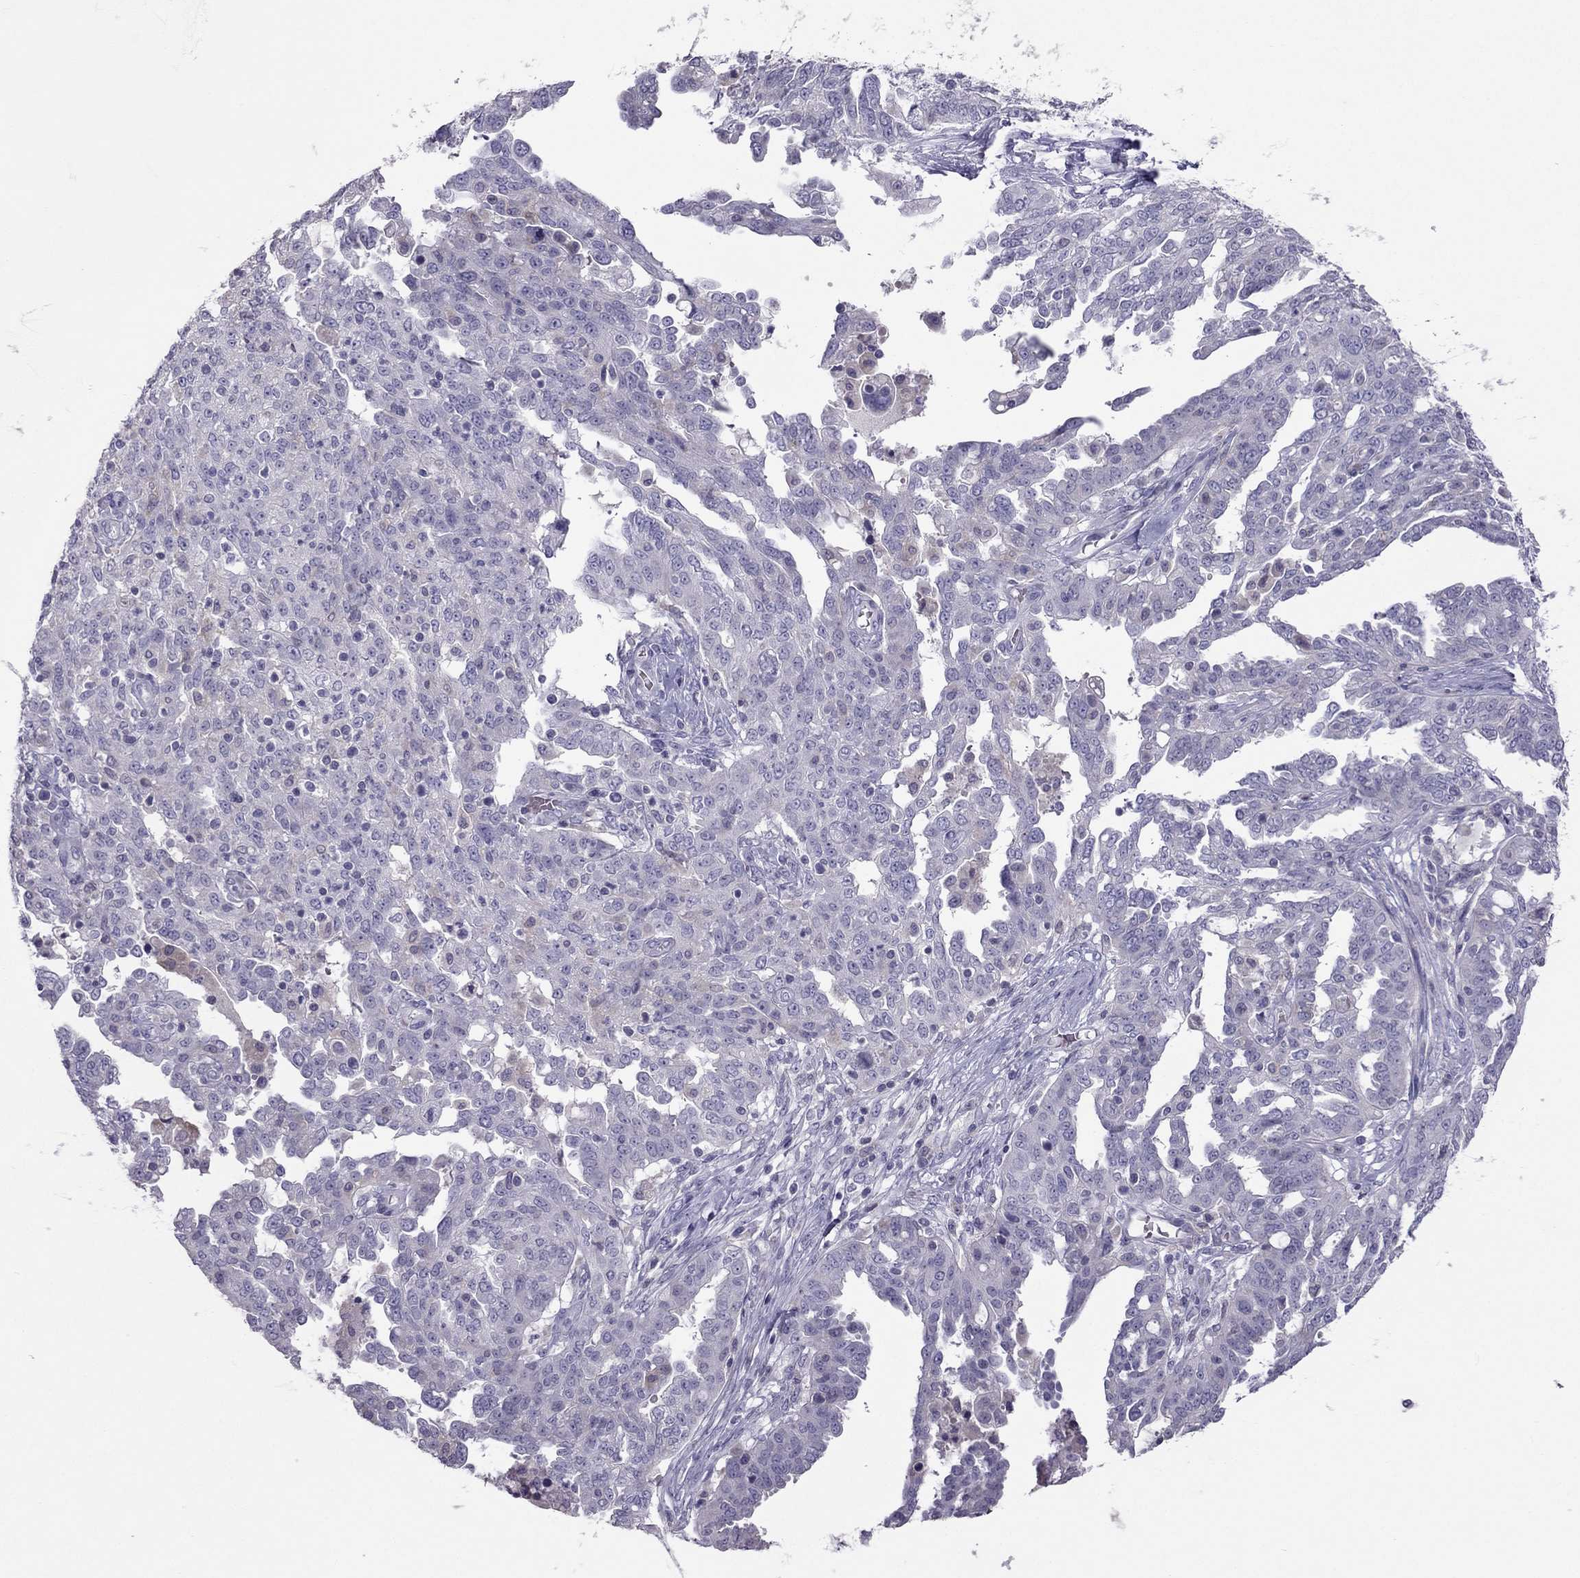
{"staining": {"intensity": "negative", "quantity": "none", "location": "none"}, "tissue": "ovarian cancer", "cell_type": "Tumor cells", "image_type": "cancer", "snomed": [{"axis": "morphology", "description": "Cystadenocarcinoma, serous, NOS"}, {"axis": "topography", "description": "Ovary"}], "caption": "A micrograph of ovarian serous cystadenocarcinoma stained for a protein demonstrates no brown staining in tumor cells.", "gene": "RGS8", "patient": {"sex": "female", "age": 67}}